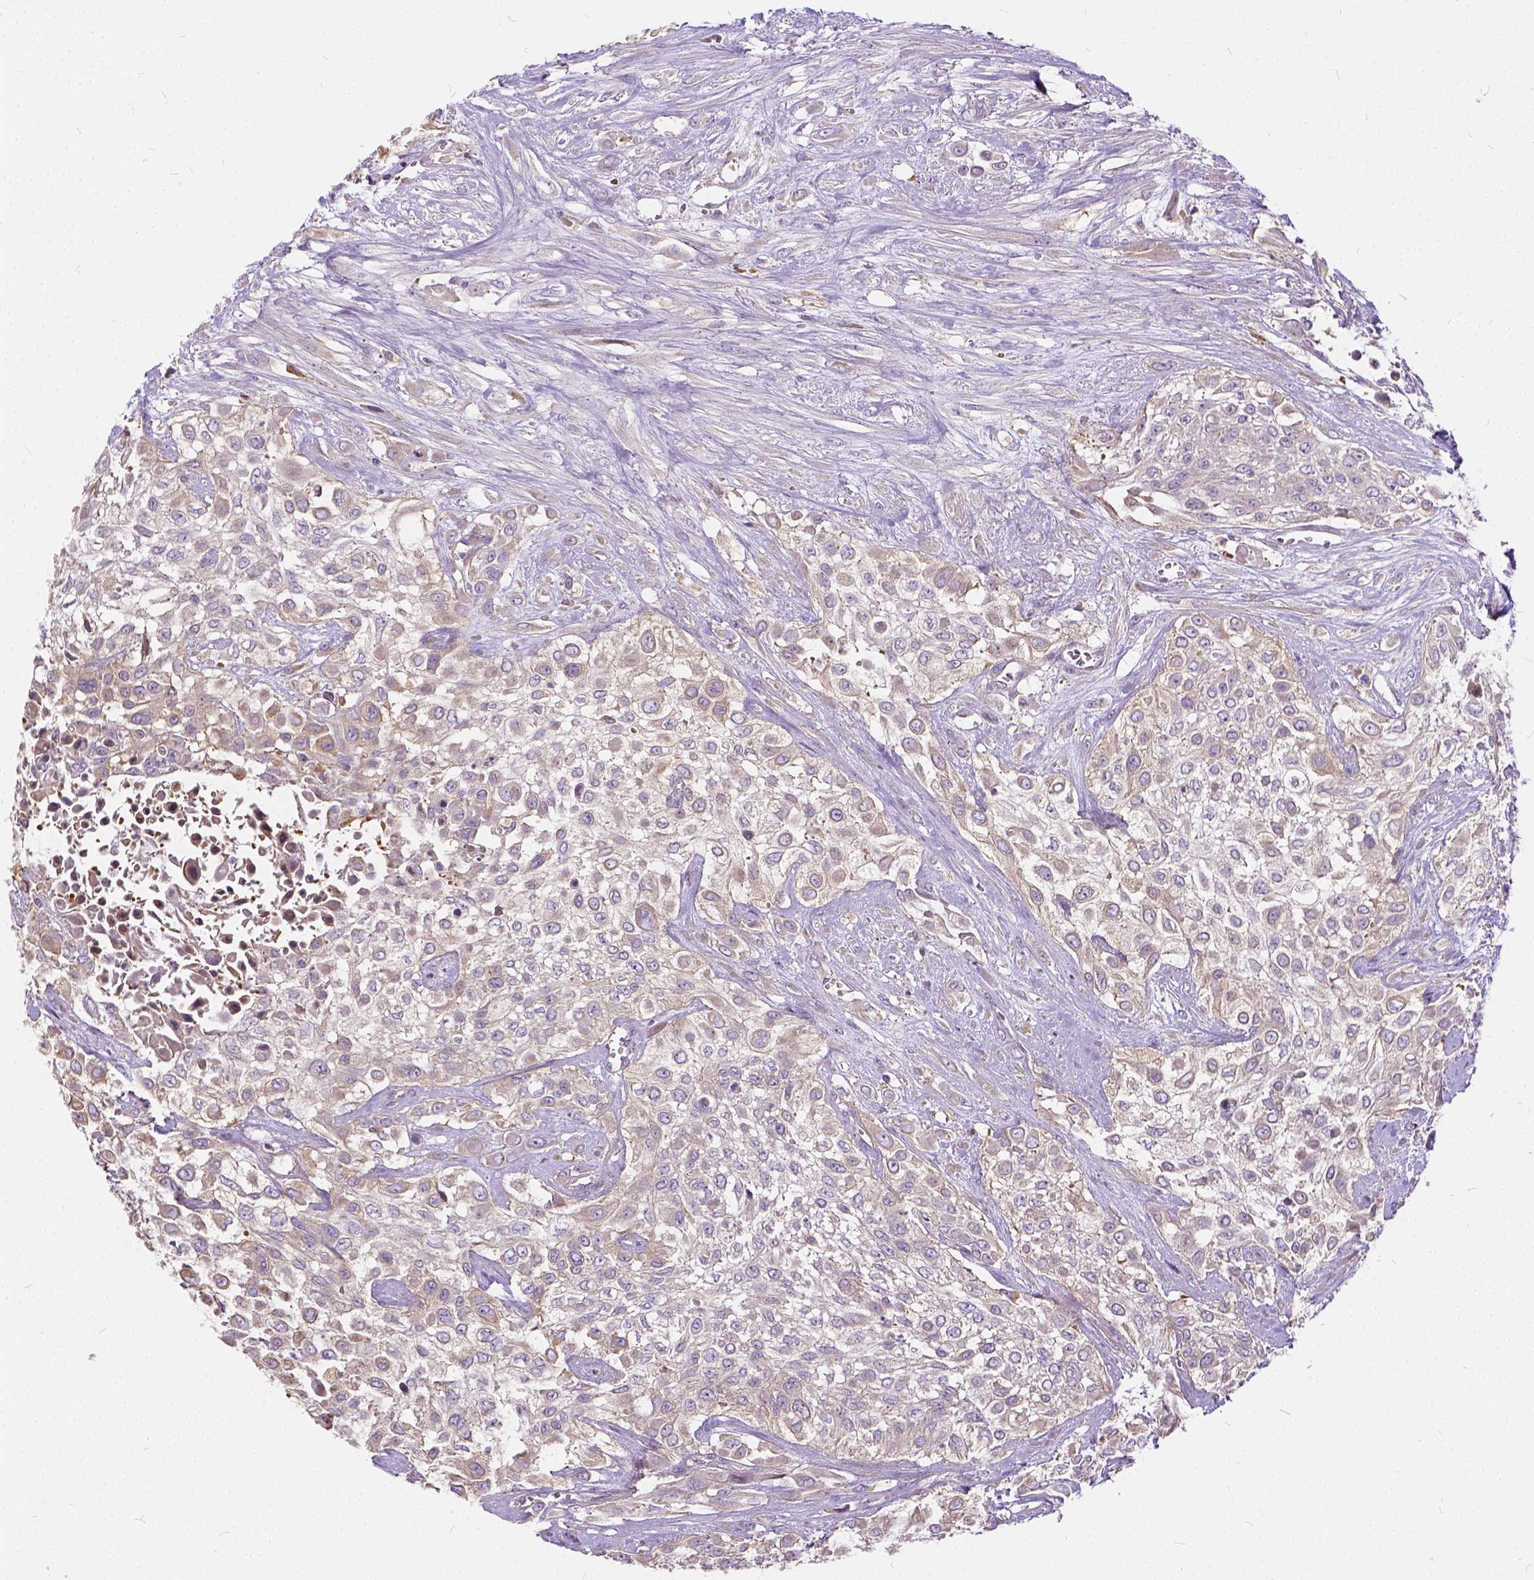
{"staining": {"intensity": "negative", "quantity": "none", "location": "none"}, "tissue": "urothelial cancer", "cell_type": "Tumor cells", "image_type": "cancer", "snomed": [{"axis": "morphology", "description": "Urothelial carcinoma, High grade"}, {"axis": "topography", "description": "Urinary bladder"}], "caption": "Tumor cells are negative for brown protein staining in urothelial cancer.", "gene": "CADM4", "patient": {"sex": "male", "age": 57}}